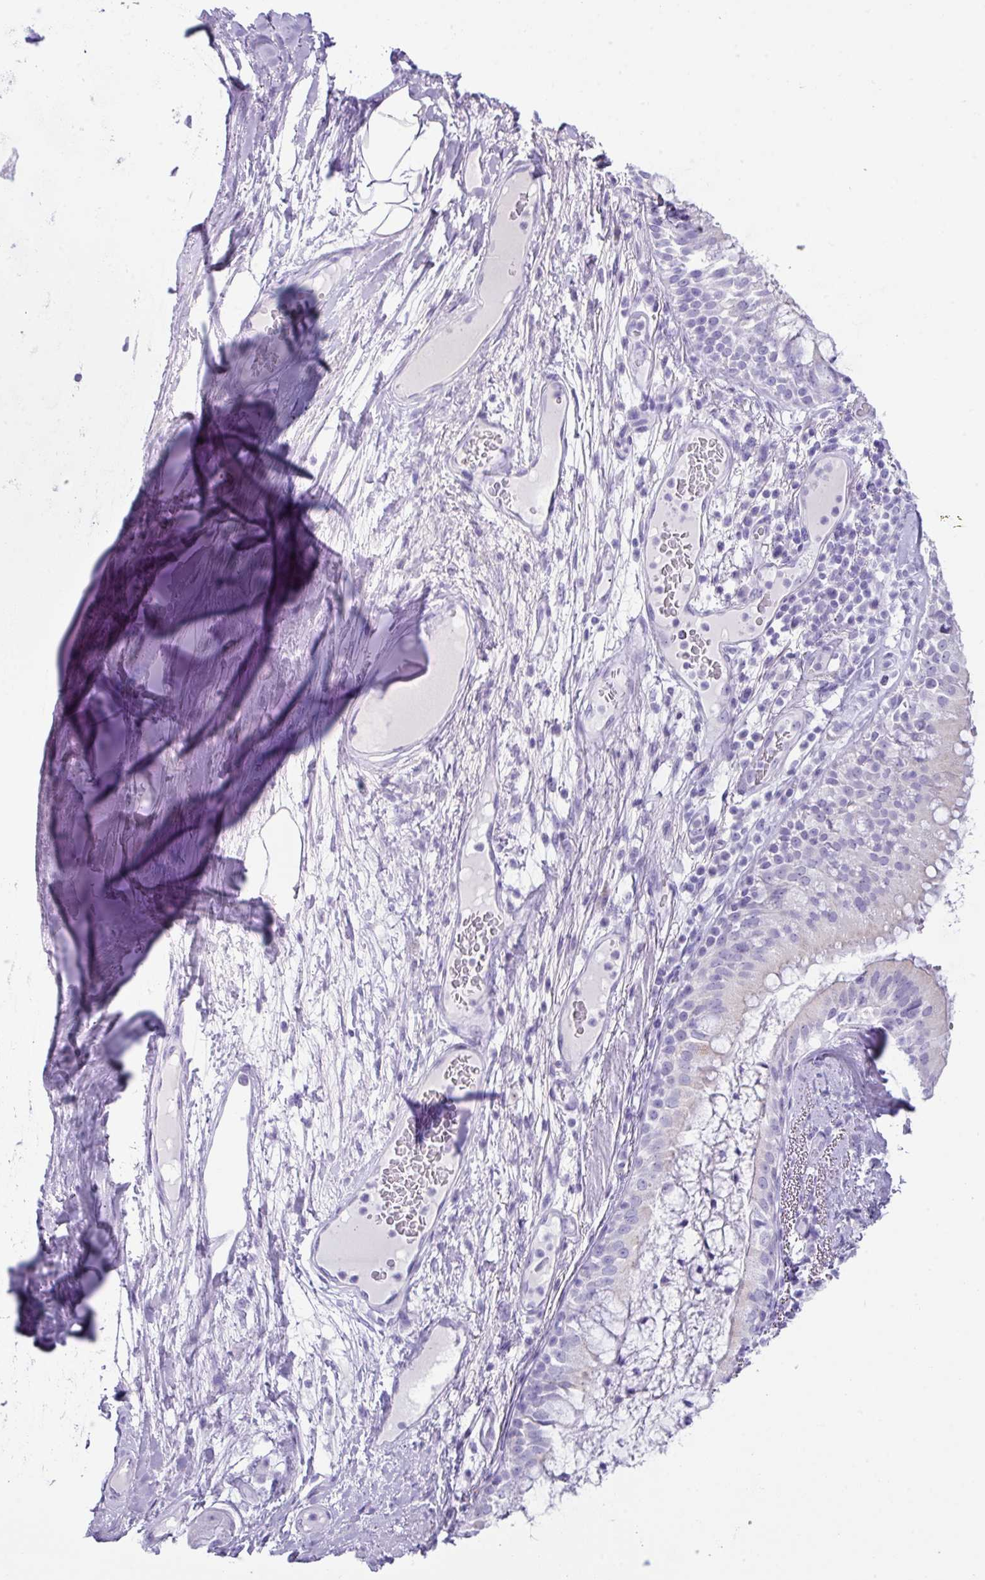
{"staining": {"intensity": "negative", "quantity": "none", "location": "none"}, "tissue": "bronchus", "cell_type": "Respiratory epithelial cells", "image_type": "normal", "snomed": [{"axis": "morphology", "description": "Normal tissue, NOS"}, {"axis": "topography", "description": "Cartilage tissue"}, {"axis": "topography", "description": "Bronchus"}], "caption": "Immunohistochemical staining of normal human bronchus shows no significant staining in respiratory epithelial cells. (Immunohistochemistry (ihc), brightfield microscopy, high magnification).", "gene": "NCCRP1", "patient": {"sex": "male", "age": 63}}